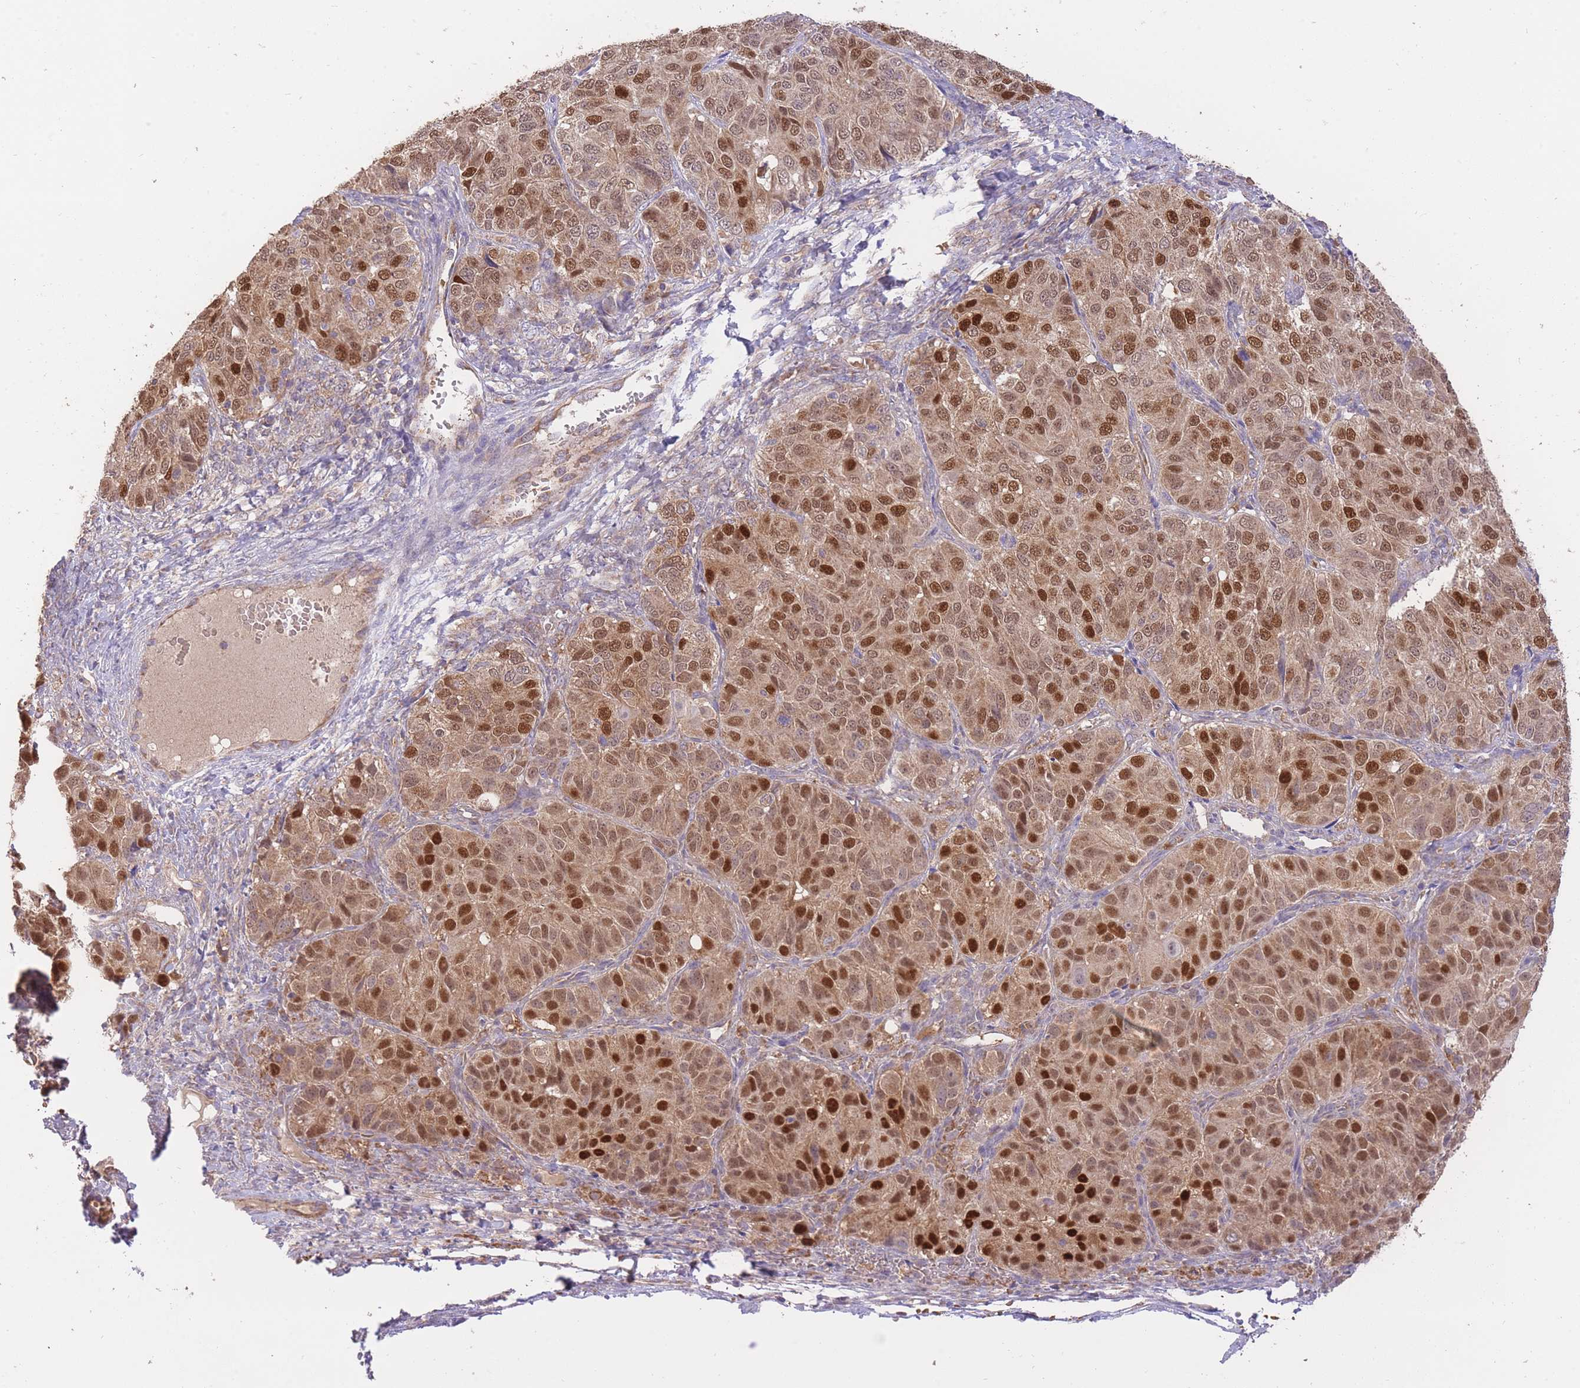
{"staining": {"intensity": "strong", "quantity": ">75%", "location": "cytoplasmic/membranous,nuclear"}, "tissue": "ovarian cancer", "cell_type": "Tumor cells", "image_type": "cancer", "snomed": [{"axis": "morphology", "description": "Carcinoma, endometroid"}, {"axis": "topography", "description": "Ovary"}], "caption": "Protein expression analysis of ovarian cancer reveals strong cytoplasmic/membranous and nuclear staining in about >75% of tumor cells. The staining is performed using DAB (3,3'-diaminobenzidine) brown chromogen to label protein expression. The nuclei are counter-stained blue using hematoxylin.", "gene": "PREP", "patient": {"sex": "female", "age": 51}}